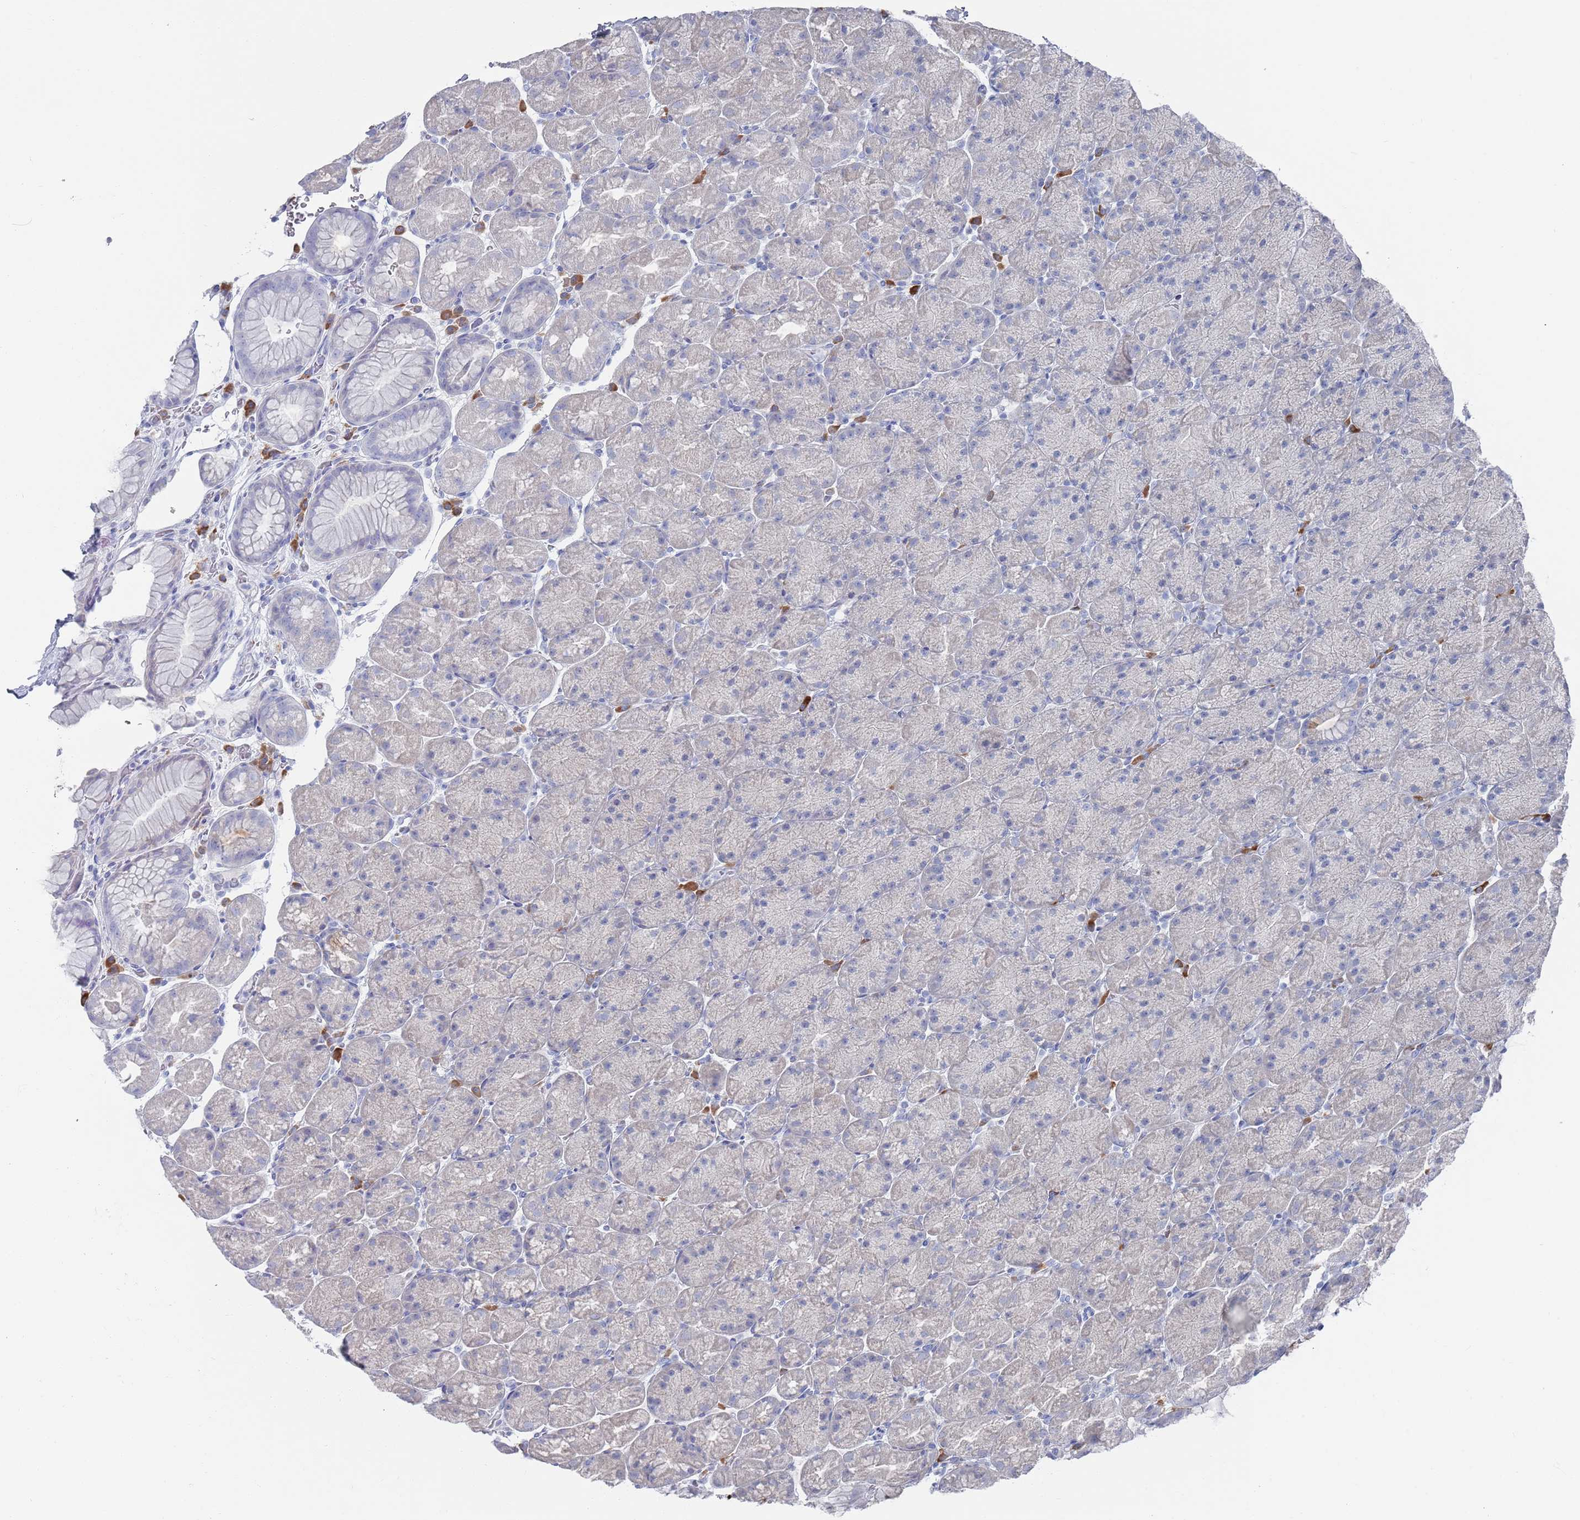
{"staining": {"intensity": "negative", "quantity": "none", "location": "none"}, "tissue": "stomach", "cell_type": "Glandular cells", "image_type": "normal", "snomed": [{"axis": "morphology", "description": "Normal tissue, NOS"}, {"axis": "topography", "description": "Stomach, upper"}, {"axis": "topography", "description": "Stomach, lower"}], "caption": "This is an IHC histopathology image of unremarkable stomach. There is no staining in glandular cells.", "gene": "MAT1A", "patient": {"sex": "male", "age": 67}}